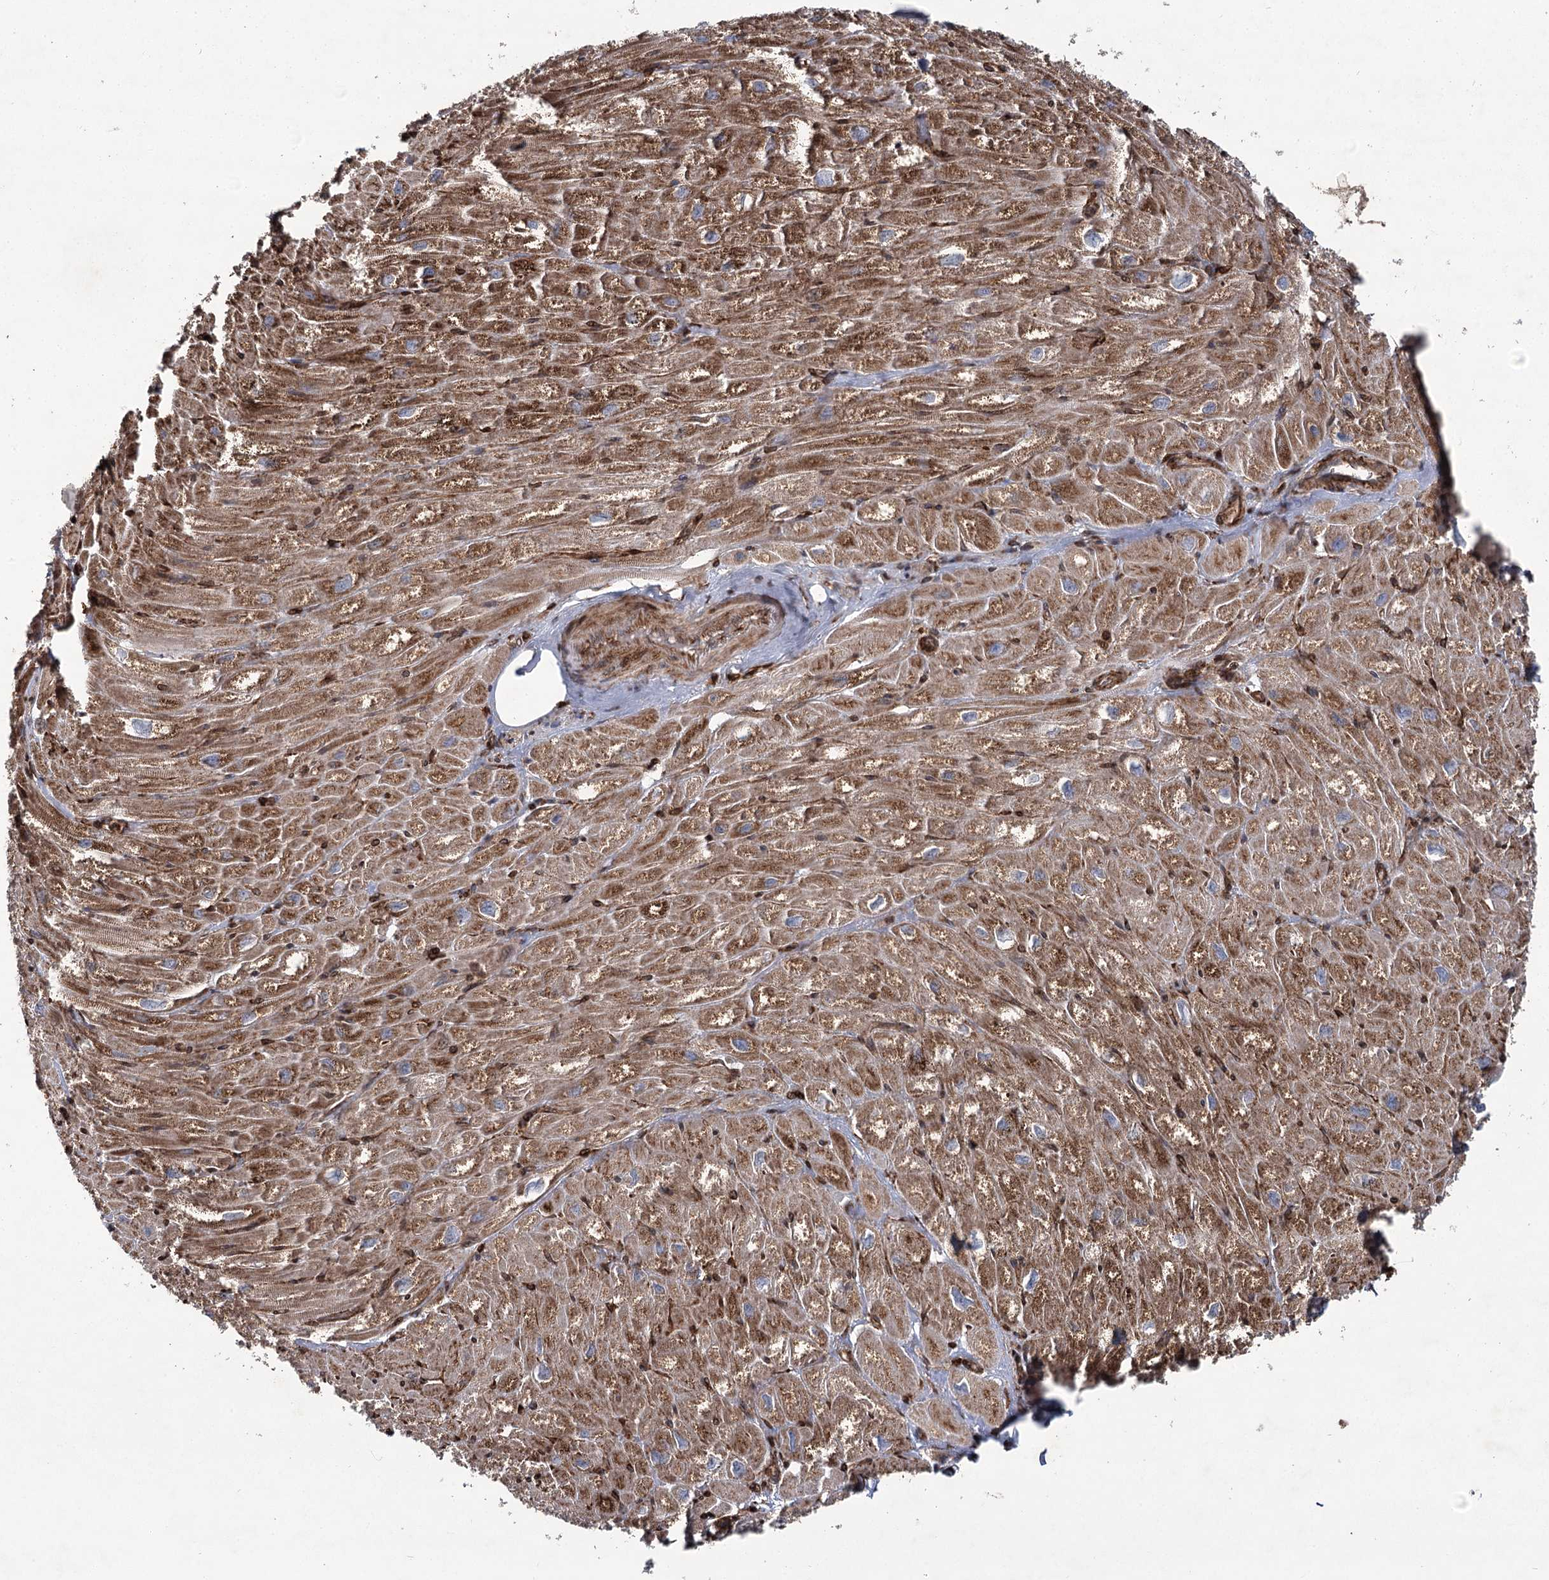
{"staining": {"intensity": "strong", "quantity": ">75%", "location": "cytoplasmic/membranous"}, "tissue": "heart muscle", "cell_type": "Cardiomyocytes", "image_type": "normal", "snomed": [{"axis": "morphology", "description": "Normal tissue, NOS"}, {"axis": "topography", "description": "Heart"}], "caption": "A high amount of strong cytoplasmic/membranous staining is seen in about >75% of cardiomyocytes in normal heart muscle.", "gene": "DCUN1D4", "patient": {"sex": "male", "age": 50}}